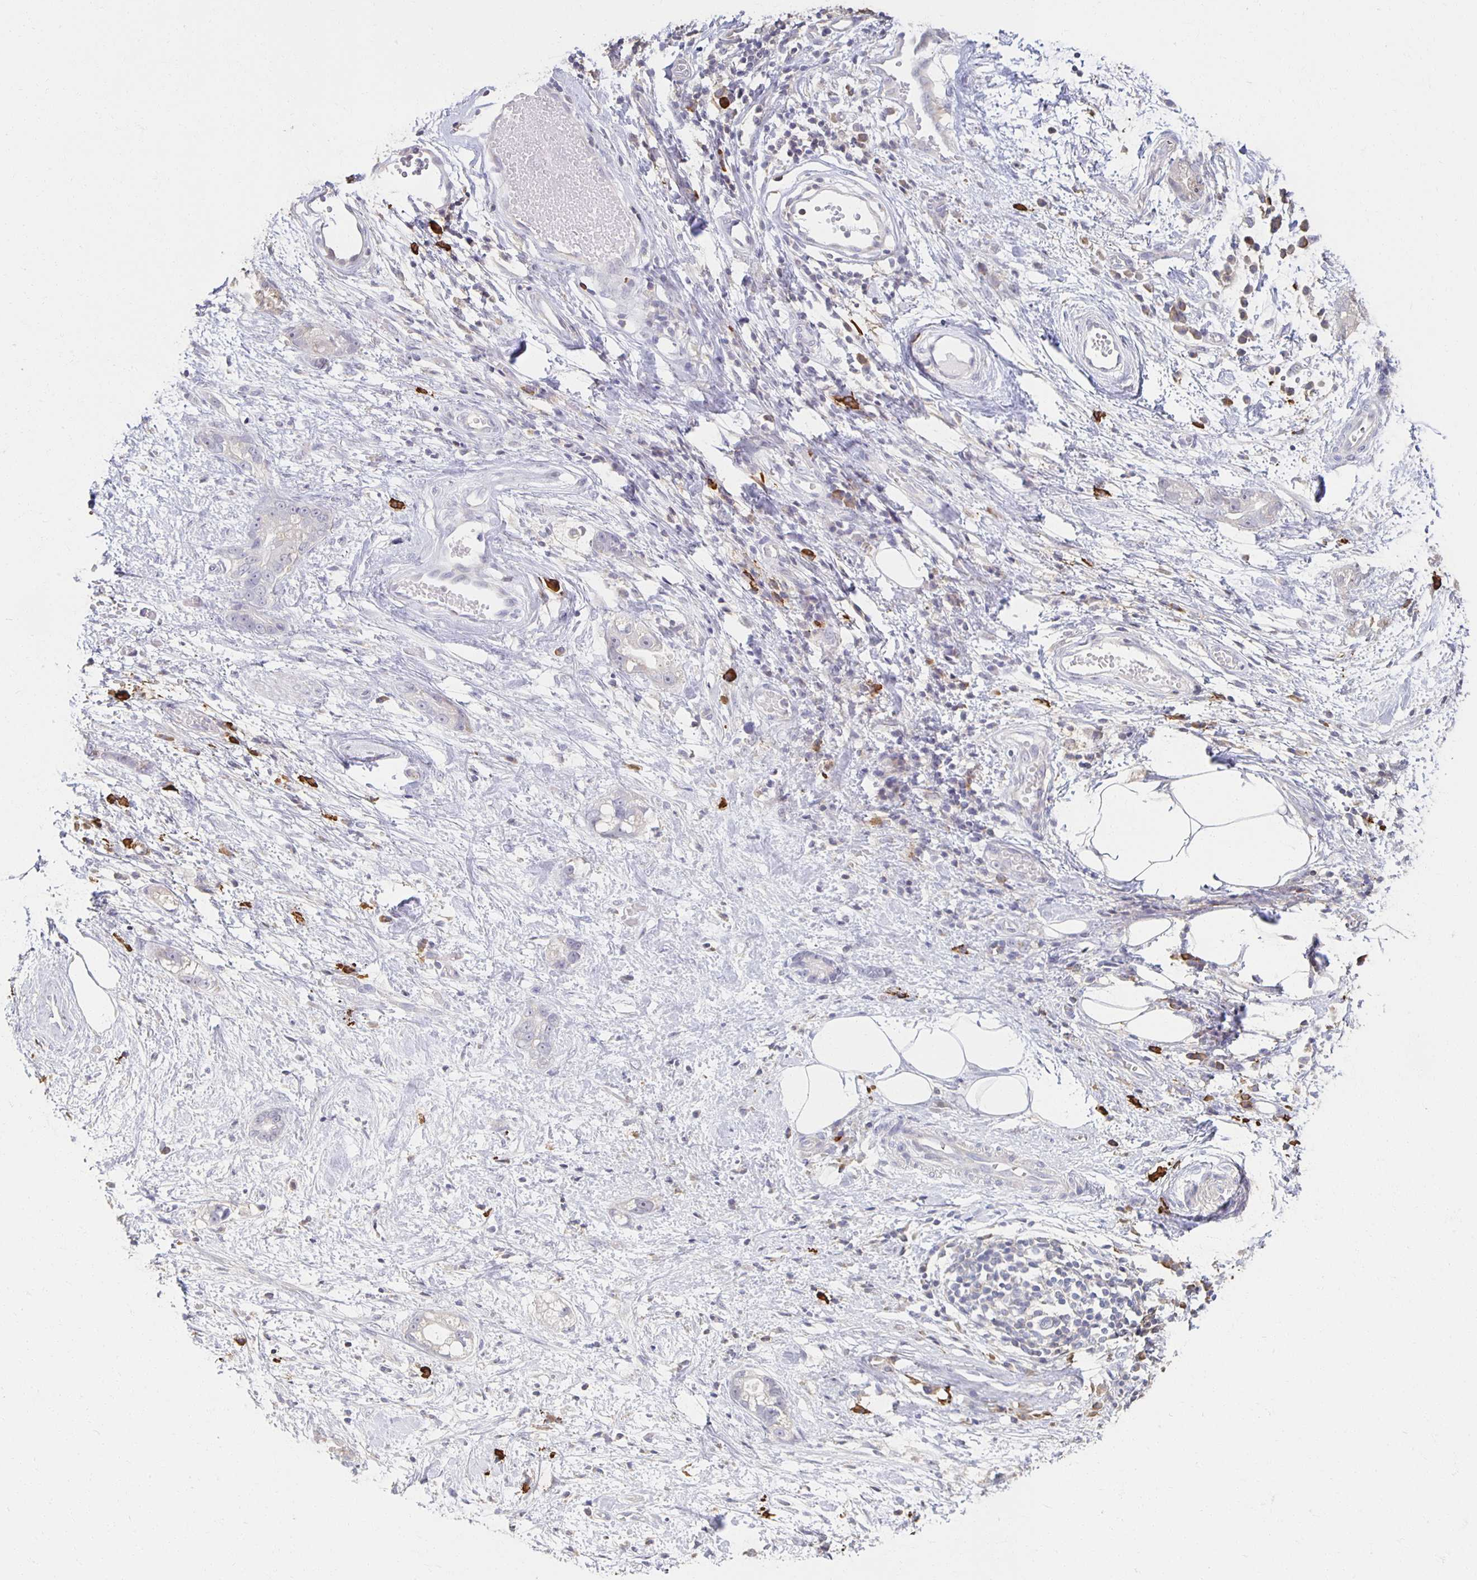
{"staining": {"intensity": "negative", "quantity": "none", "location": "none"}, "tissue": "stomach cancer", "cell_type": "Tumor cells", "image_type": "cancer", "snomed": [{"axis": "morphology", "description": "Adenocarcinoma, NOS"}, {"axis": "topography", "description": "Stomach"}], "caption": "Tumor cells are negative for protein expression in human stomach adenocarcinoma. Nuclei are stained in blue.", "gene": "ZNF692", "patient": {"sex": "male", "age": 55}}